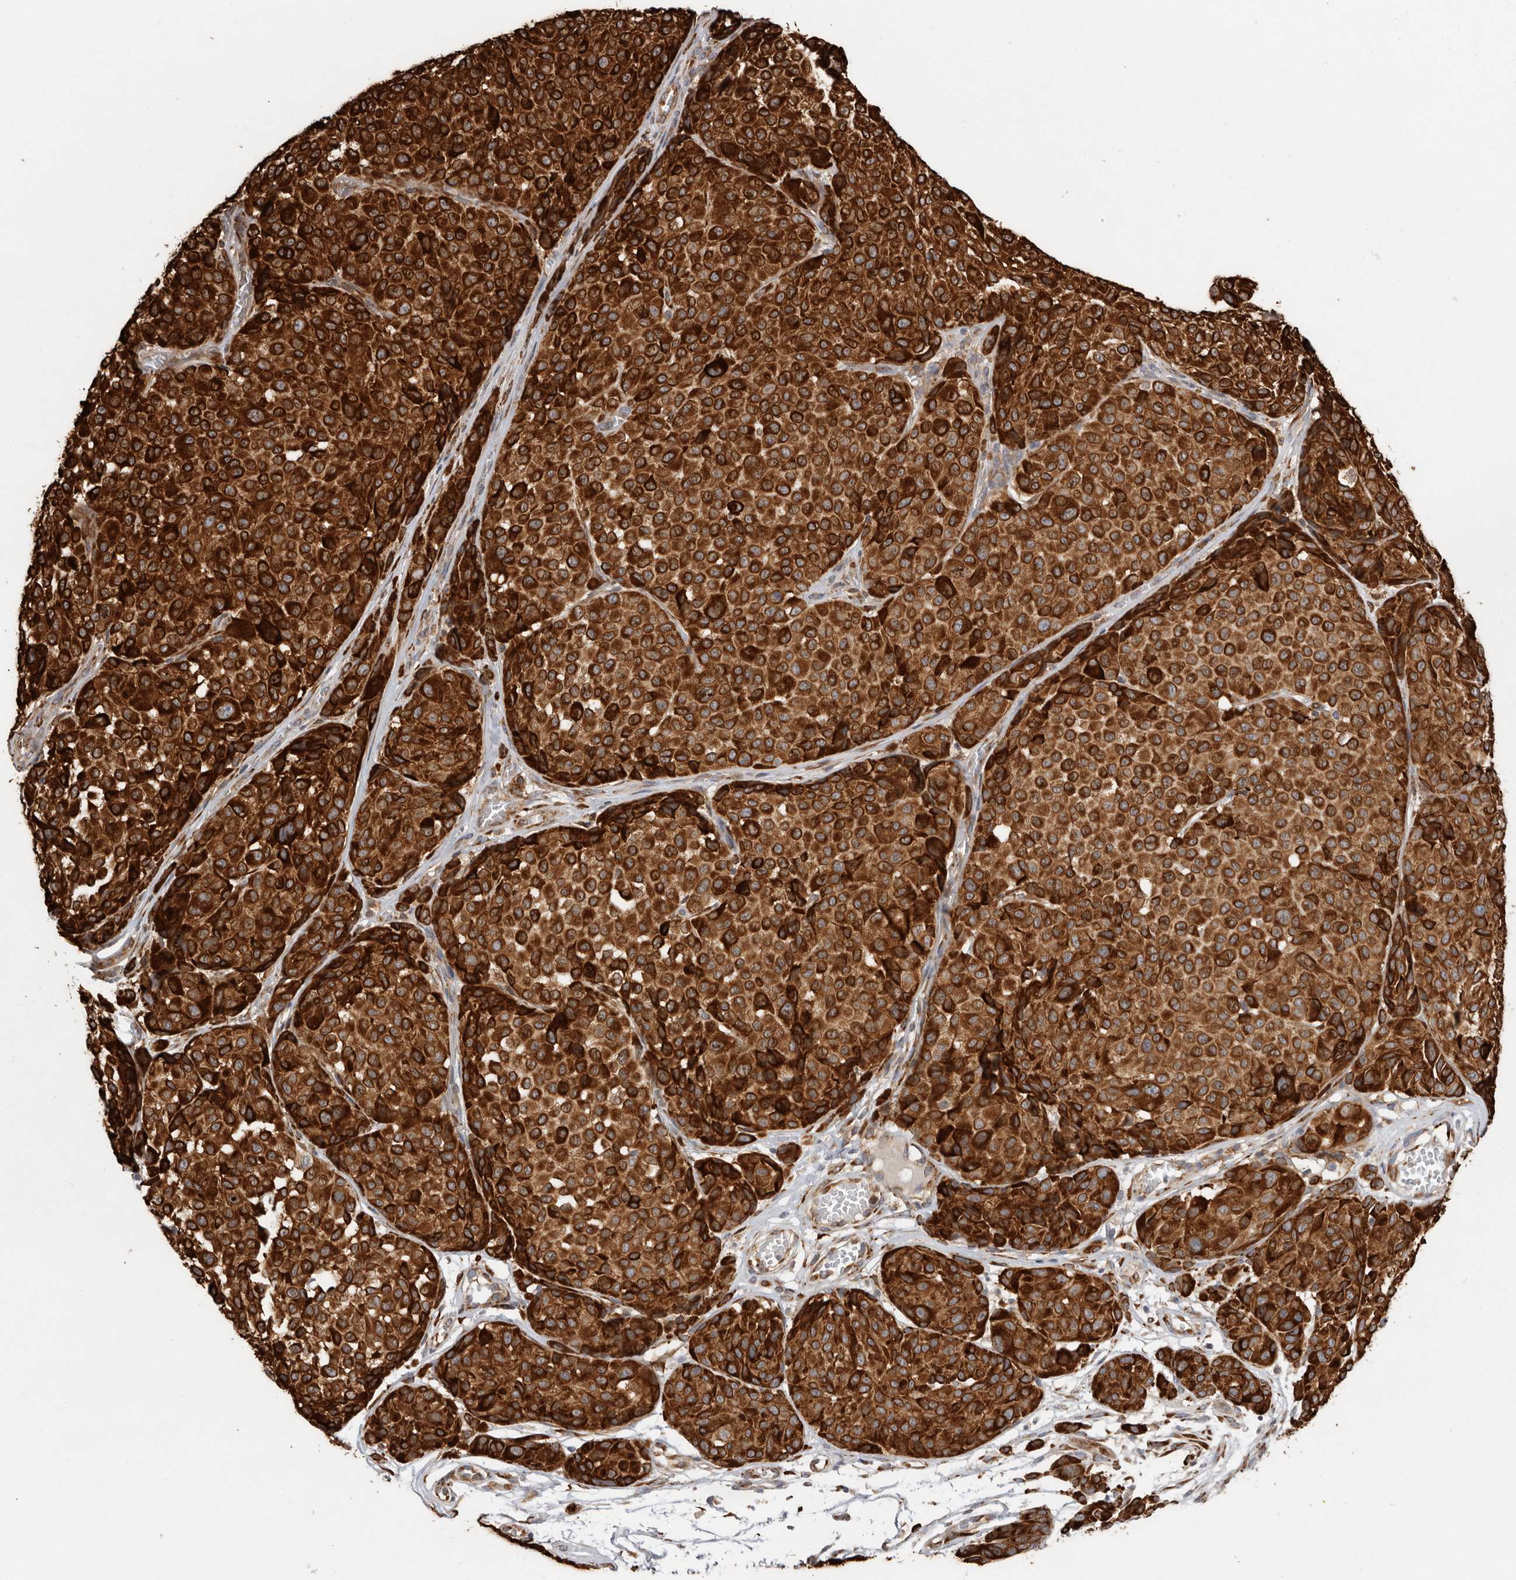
{"staining": {"intensity": "strong", "quantity": ">75%", "location": "cytoplasmic/membranous"}, "tissue": "melanoma", "cell_type": "Tumor cells", "image_type": "cancer", "snomed": [{"axis": "morphology", "description": "Malignant melanoma, NOS"}, {"axis": "topography", "description": "Skin"}], "caption": "Malignant melanoma tissue displays strong cytoplasmic/membranous positivity in about >75% of tumor cells, visualized by immunohistochemistry. (DAB (3,3'-diaminobenzidine) = brown stain, brightfield microscopy at high magnification).", "gene": "WDTC1", "patient": {"sex": "male", "age": 83}}